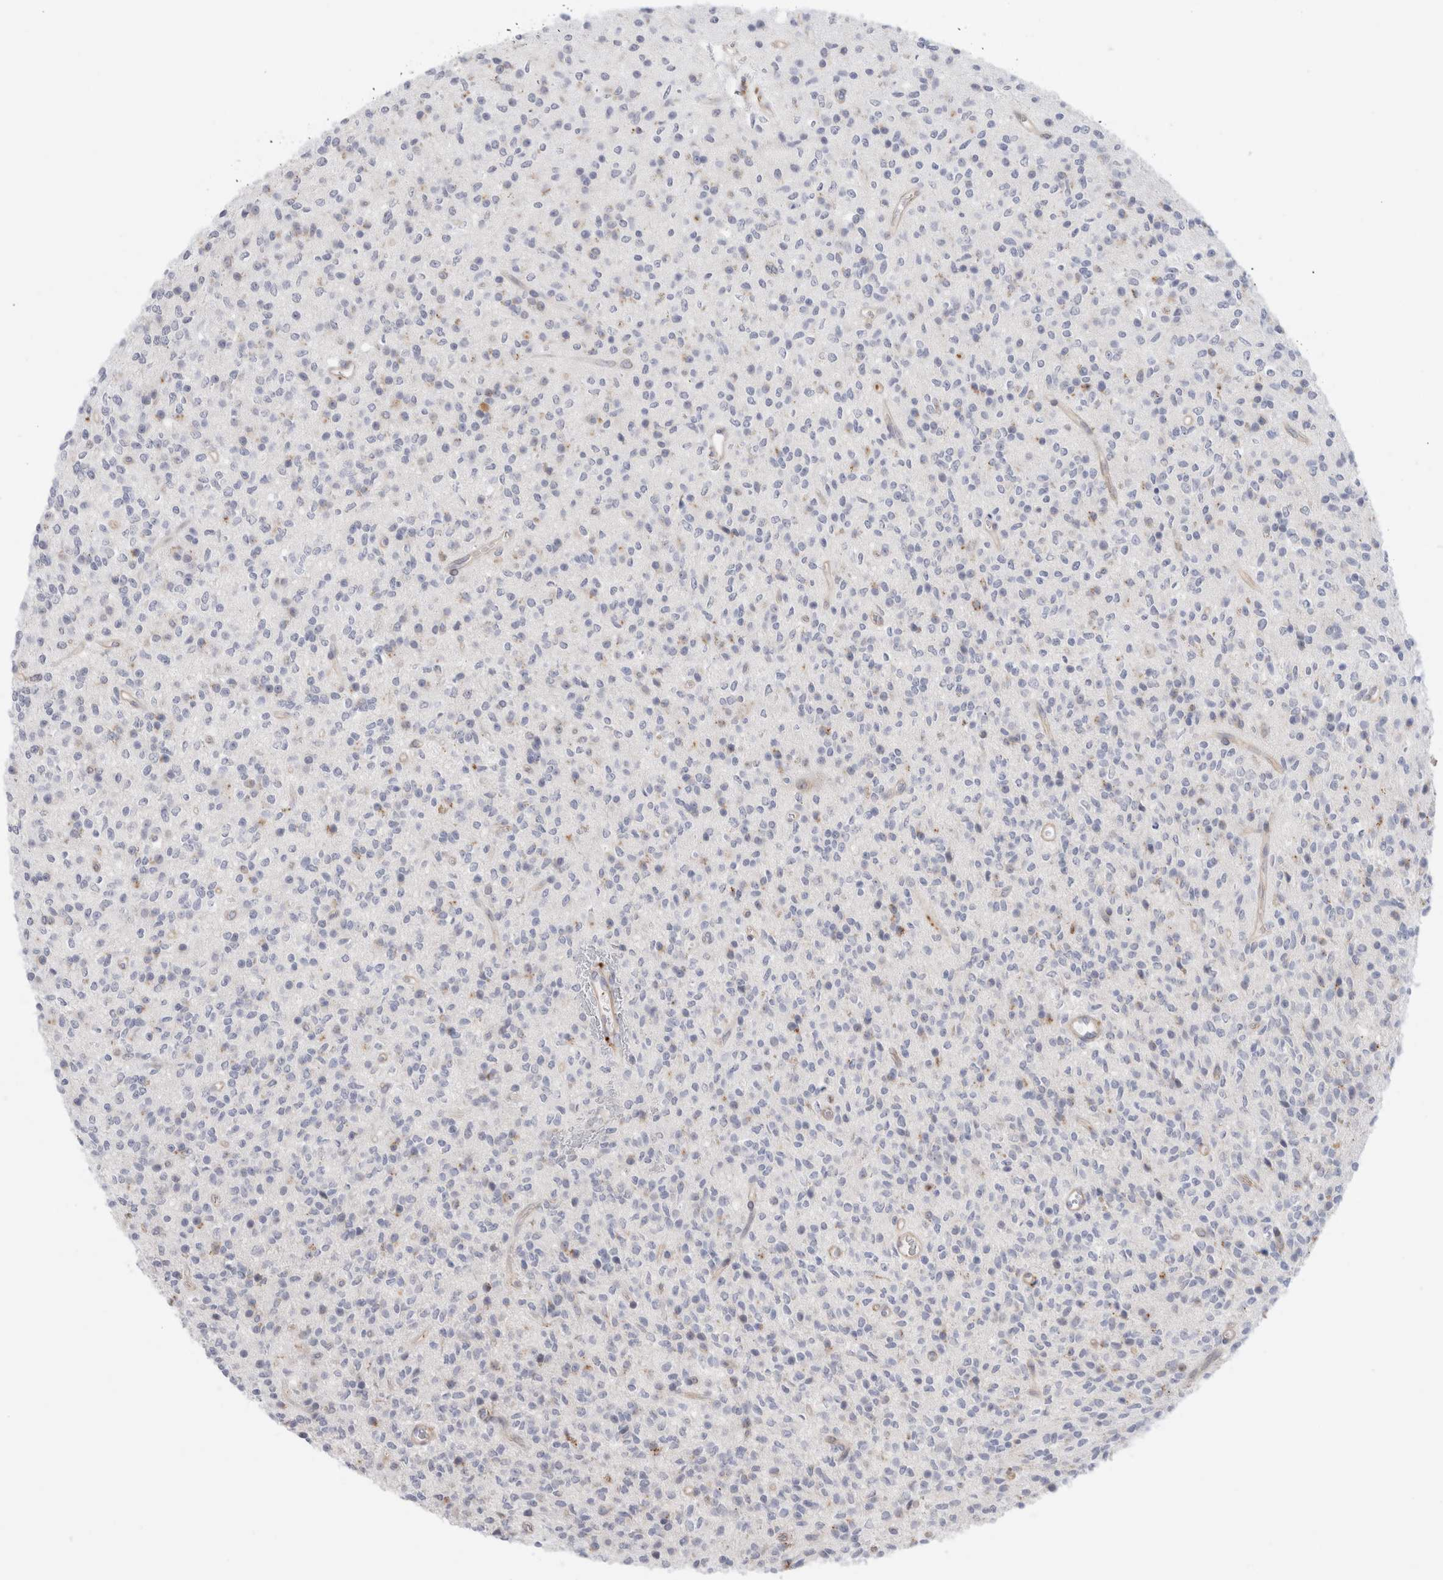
{"staining": {"intensity": "negative", "quantity": "none", "location": "none"}, "tissue": "glioma", "cell_type": "Tumor cells", "image_type": "cancer", "snomed": [{"axis": "morphology", "description": "Glioma, malignant, High grade"}, {"axis": "topography", "description": "Brain"}], "caption": "Malignant glioma (high-grade) was stained to show a protein in brown. There is no significant staining in tumor cells. (DAB immunohistochemistry (IHC), high magnification).", "gene": "ANKMY1", "patient": {"sex": "male", "age": 34}}